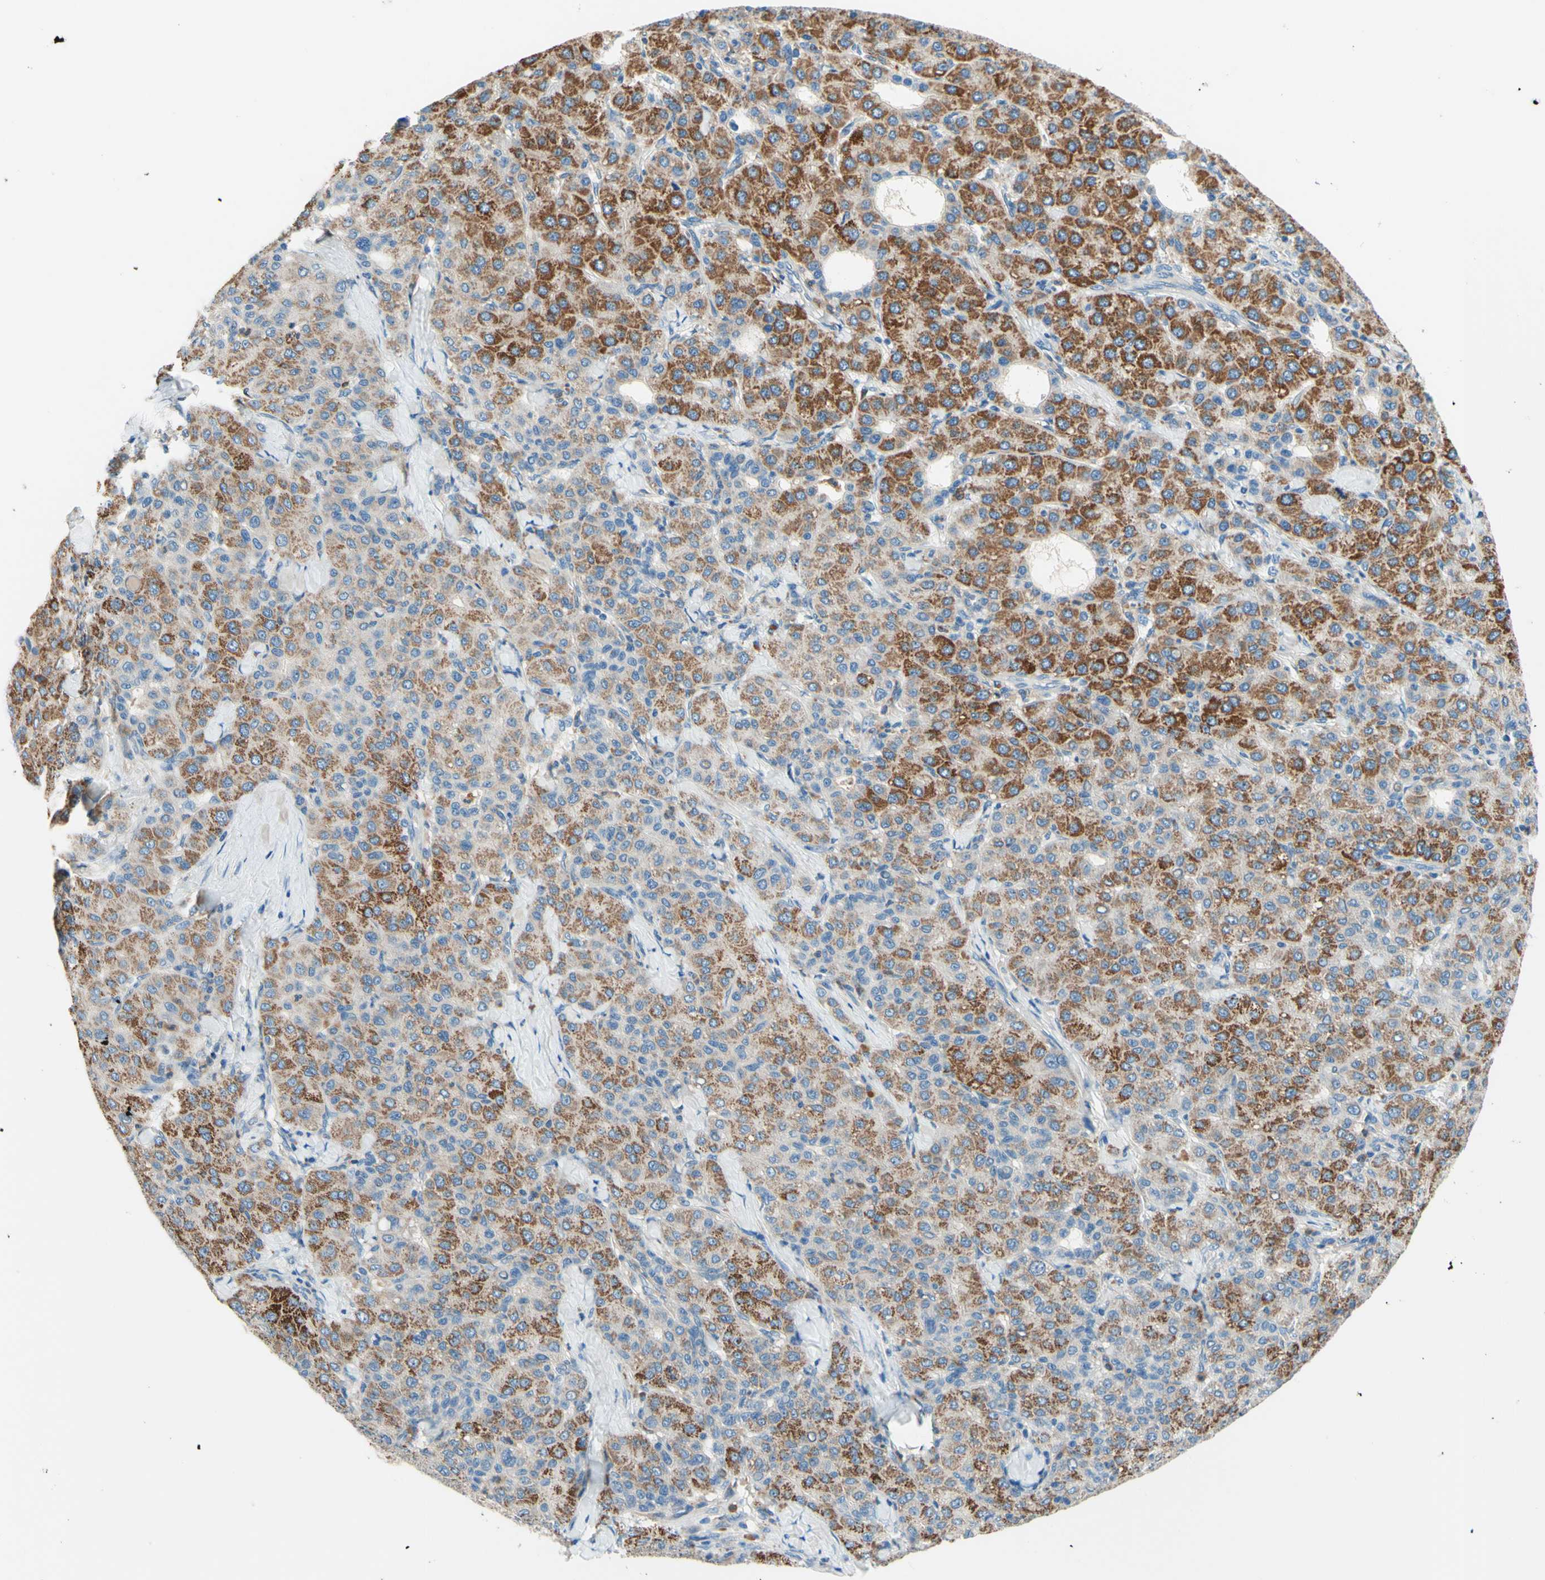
{"staining": {"intensity": "moderate", "quantity": "25%-75%", "location": "cytoplasmic/membranous"}, "tissue": "liver cancer", "cell_type": "Tumor cells", "image_type": "cancer", "snomed": [{"axis": "morphology", "description": "Carcinoma, Hepatocellular, NOS"}, {"axis": "topography", "description": "Liver"}], "caption": "Tumor cells show medium levels of moderate cytoplasmic/membranous positivity in approximately 25%-75% of cells in human liver cancer. (Stains: DAB in brown, nuclei in blue, Microscopy: brightfield microscopy at high magnification).", "gene": "SIGLEC9", "patient": {"sex": "male", "age": 65}}